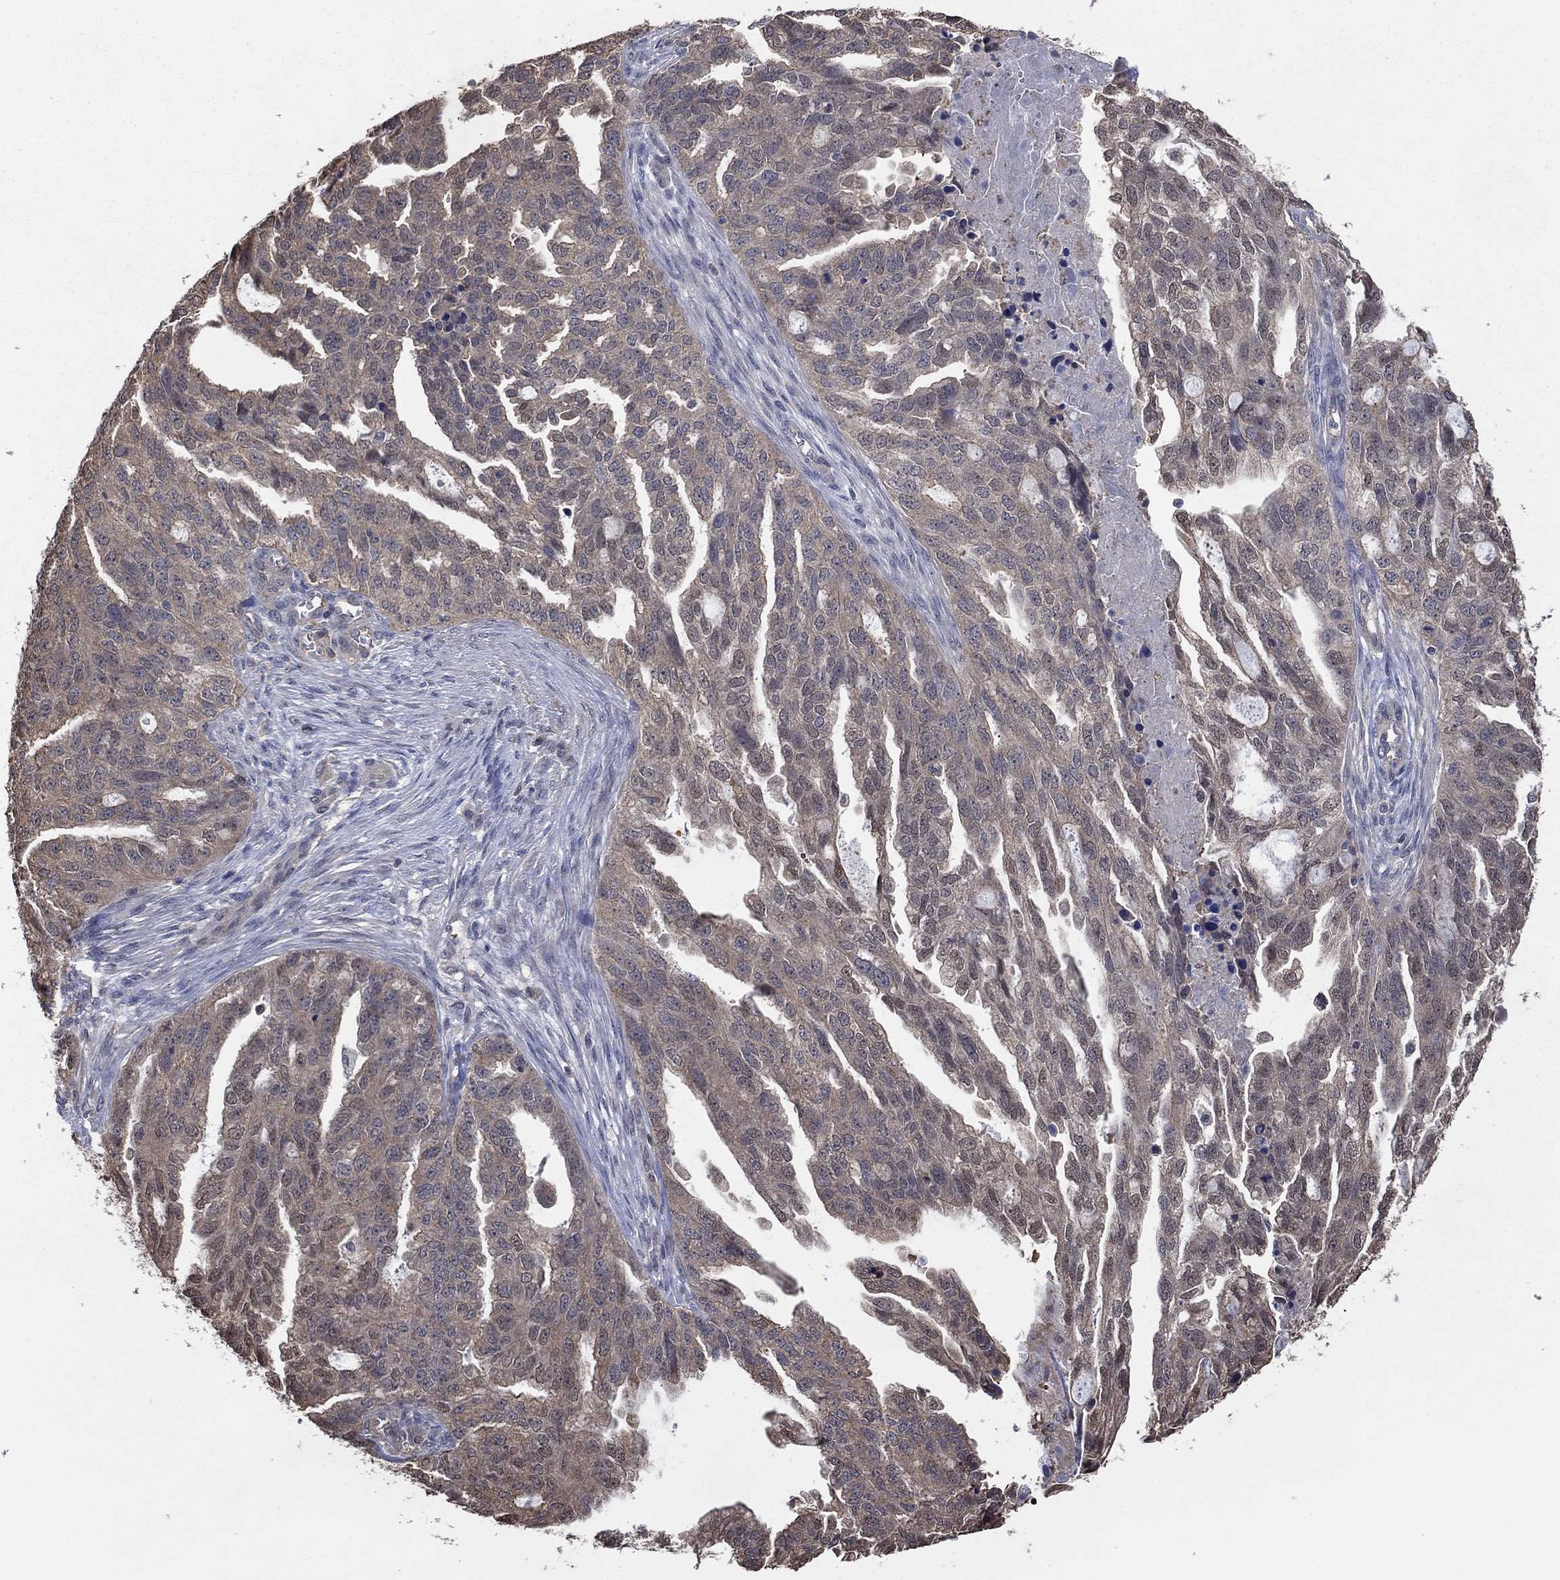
{"staining": {"intensity": "negative", "quantity": "none", "location": "none"}, "tissue": "ovarian cancer", "cell_type": "Tumor cells", "image_type": "cancer", "snomed": [{"axis": "morphology", "description": "Cystadenocarcinoma, serous, NOS"}, {"axis": "topography", "description": "Ovary"}], "caption": "DAB (3,3'-diaminobenzidine) immunohistochemical staining of human ovarian cancer (serous cystadenocarcinoma) shows no significant positivity in tumor cells.", "gene": "RNF114", "patient": {"sex": "female", "age": 51}}